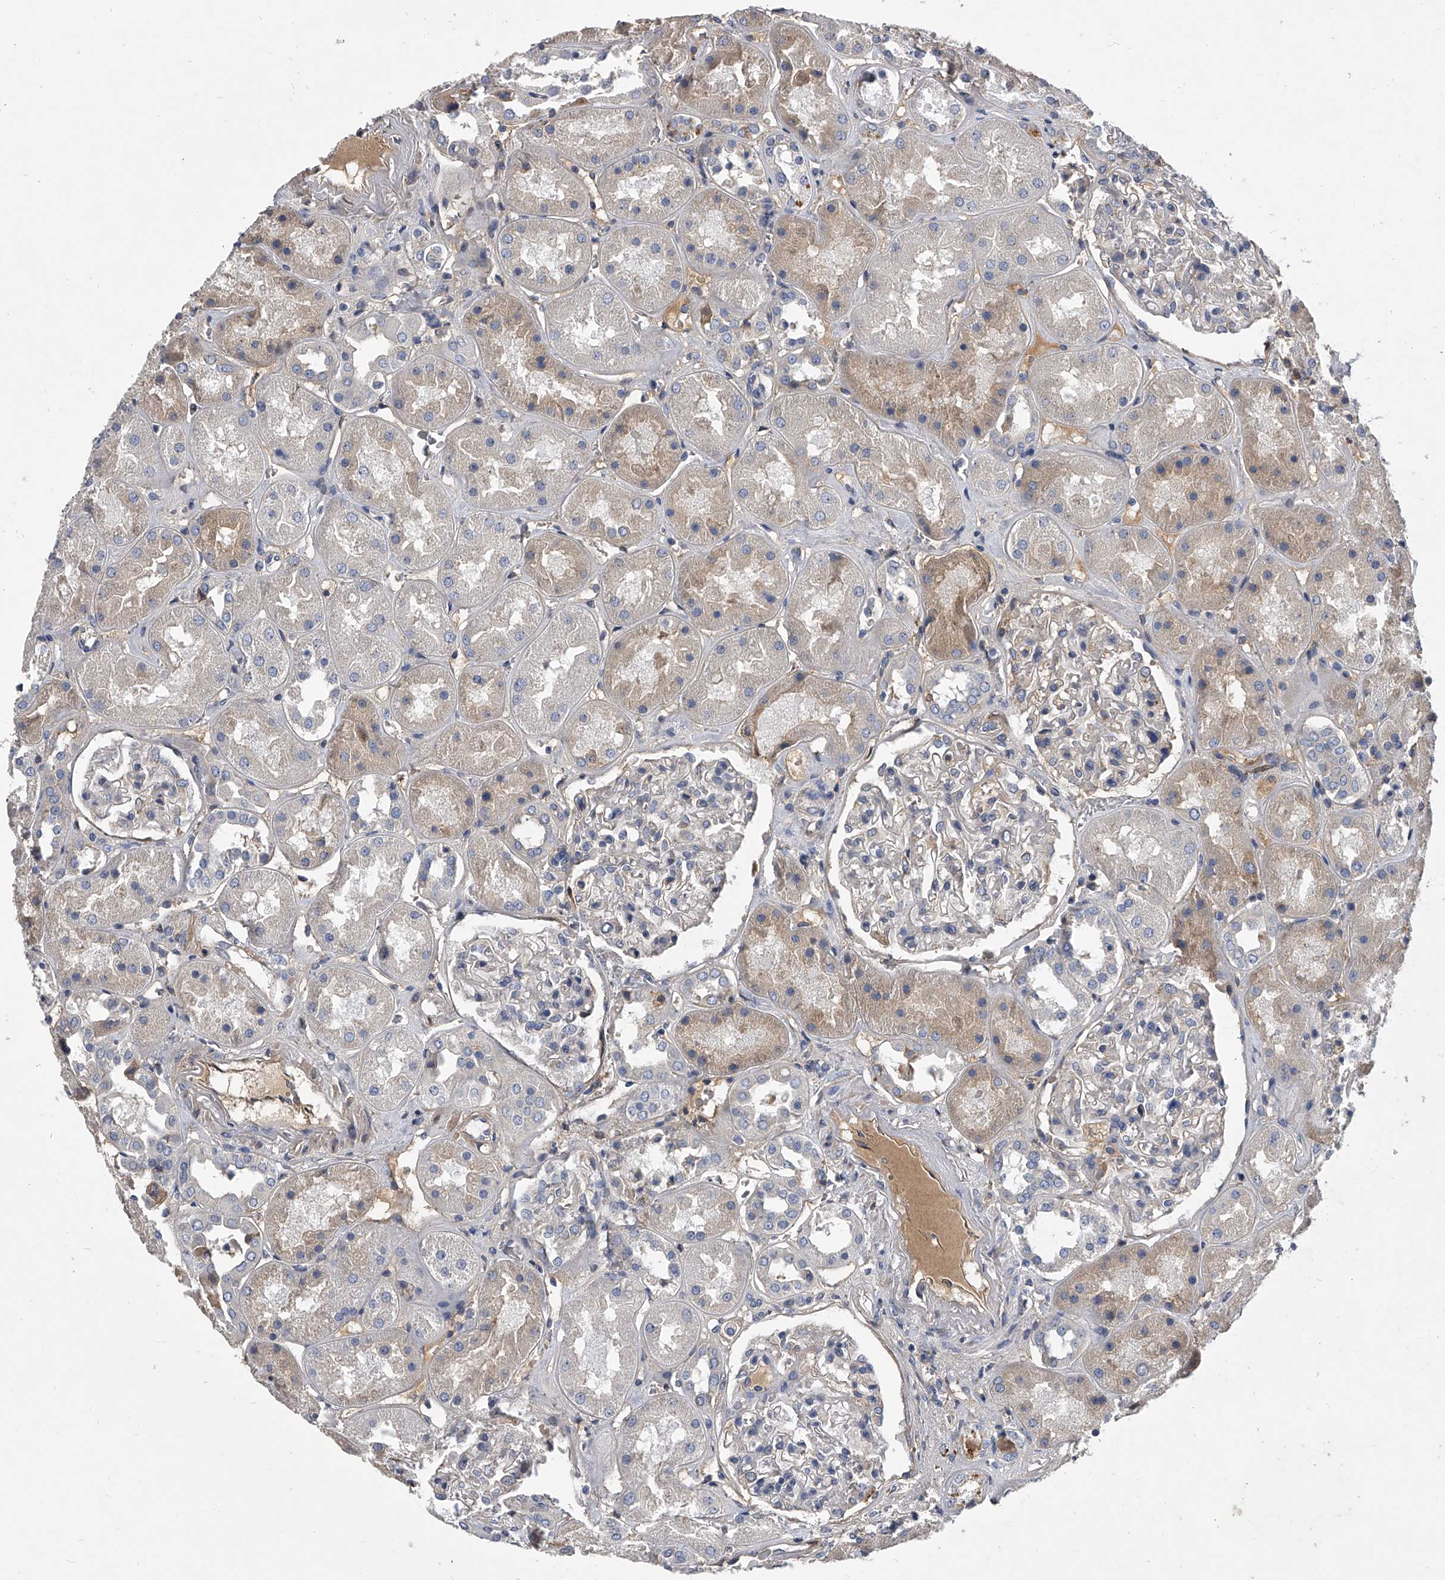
{"staining": {"intensity": "negative", "quantity": "none", "location": "none"}, "tissue": "kidney", "cell_type": "Cells in glomeruli", "image_type": "normal", "snomed": [{"axis": "morphology", "description": "Normal tissue, NOS"}, {"axis": "topography", "description": "Kidney"}], "caption": "Human kidney stained for a protein using IHC demonstrates no staining in cells in glomeruli.", "gene": "CCR4", "patient": {"sex": "male", "age": 70}}